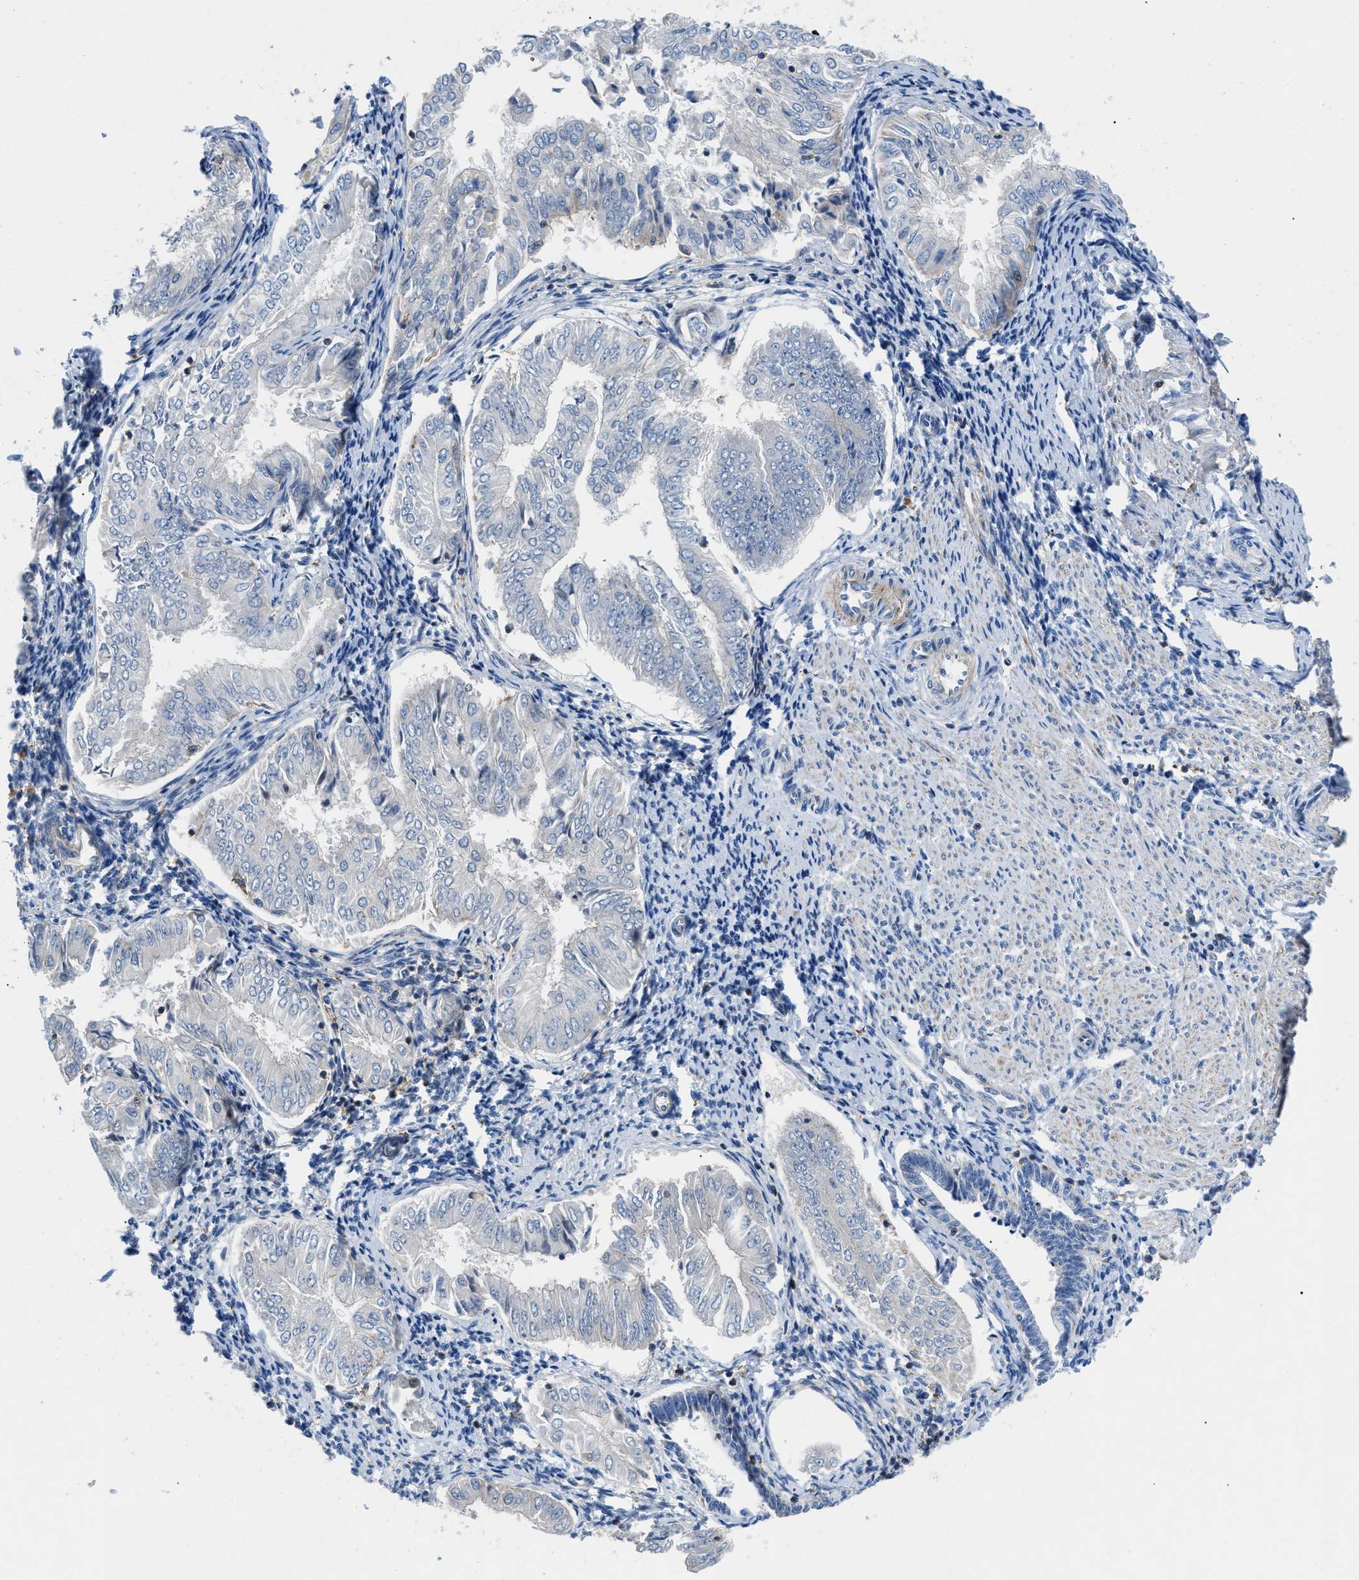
{"staining": {"intensity": "negative", "quantity": "none", "location": "none"}, "tissue": "endometrial cancer", "cell_type": "Tumor cells", "image_type": "cancer", "snomed": [{"axis": "morphology", "description": "Adenocarcinoma, NOS"}, {"axis": "topography", "description": "Endometrium"}], "caption": "Tumor cells are negative for brown protein staining in endometrial adenocarcinoma.", "gene": "ATP6V0D1", "patient": {"sex": "female", "age": 53}}